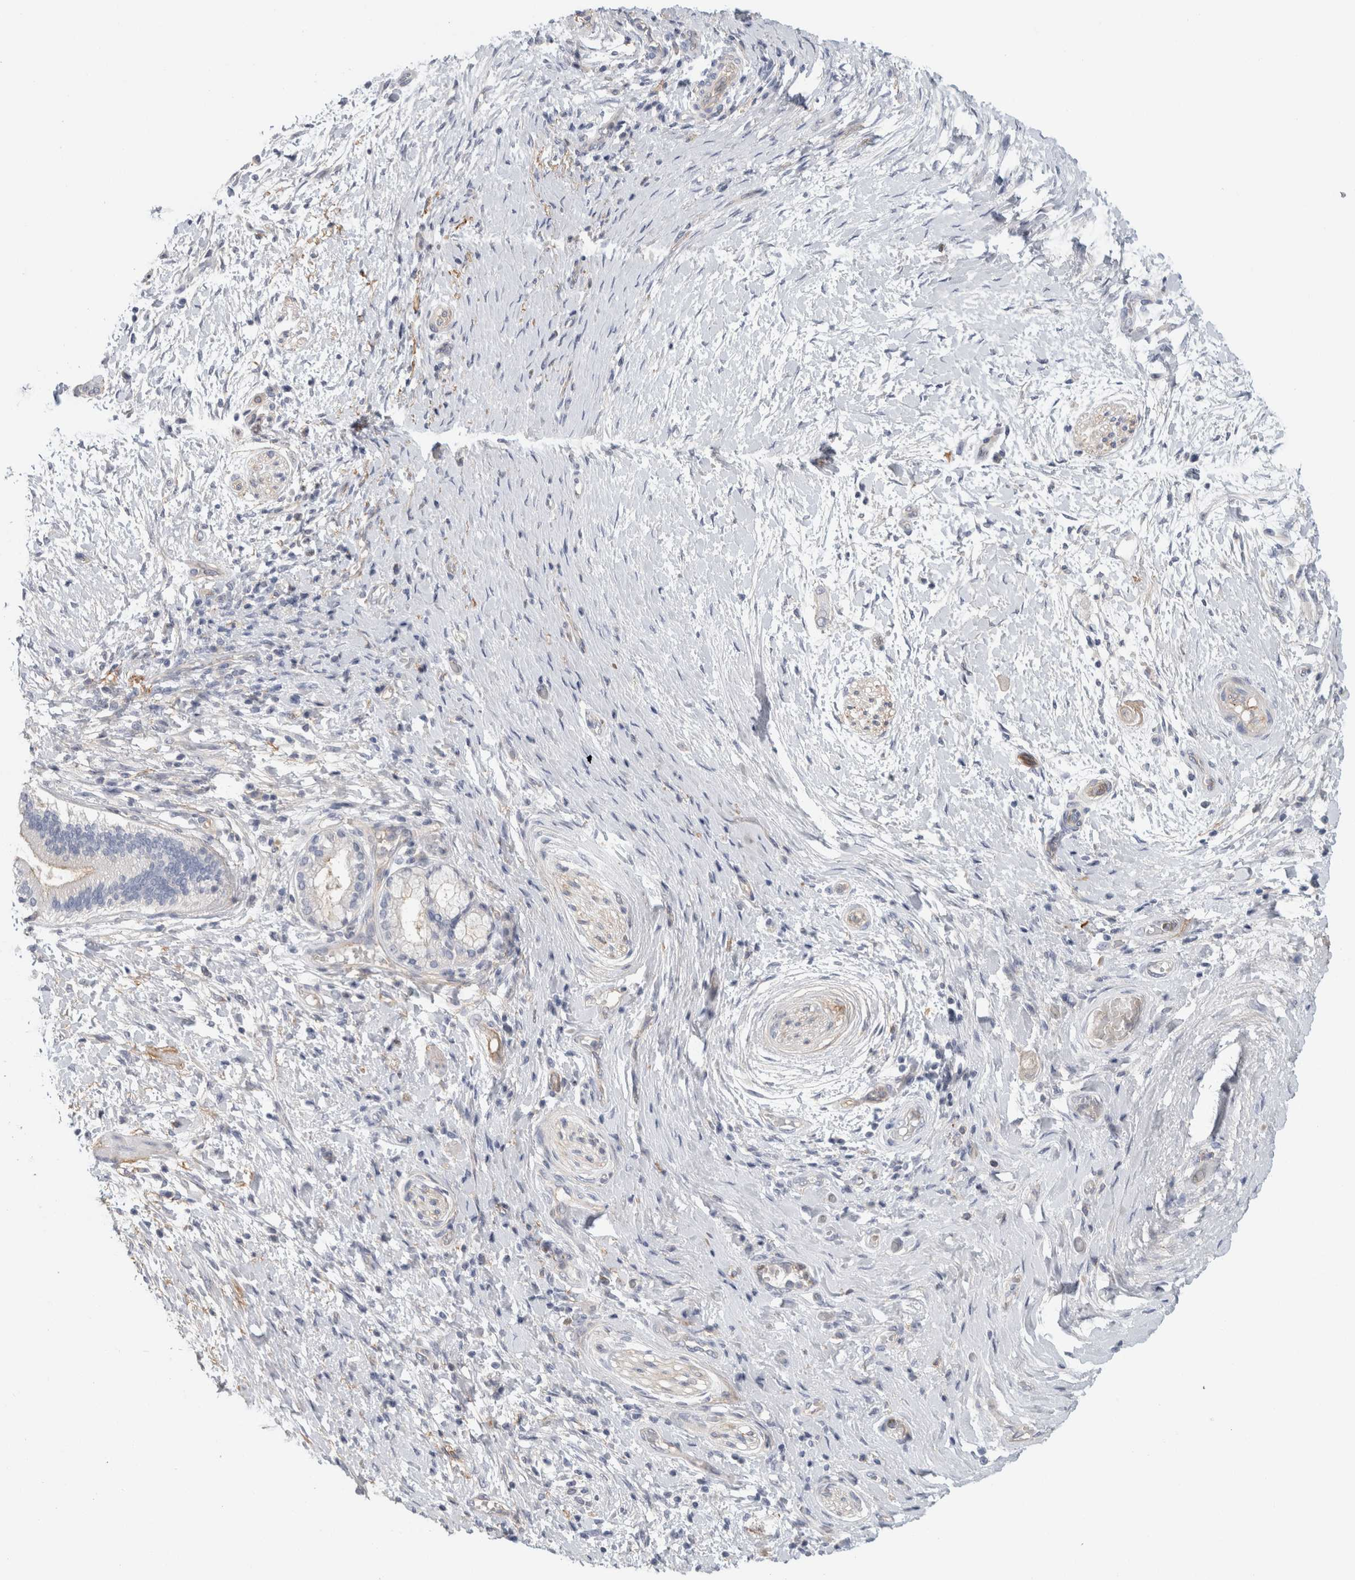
{"staining": {"intensity": "weak", "quantity": "<25%", "location": "cytoplasmic/membranous"}, "tissue": "pancreatic cancer", "cell_type": "Tumor cells", "image_type": "cancer", "snomed": [{"axis": "morphology", "description": "Adenocarcinoma, NOS"}, {"axis": "topography", "description": "Pancreas"}], "caption": "Immunohistochemistry image of human adenocarcinoma (pancreatic) stained for a protein (brown), which displays no expression in tumor cells.", "gene": "CD55", "patient": {"sex": "male", "age": 58}}